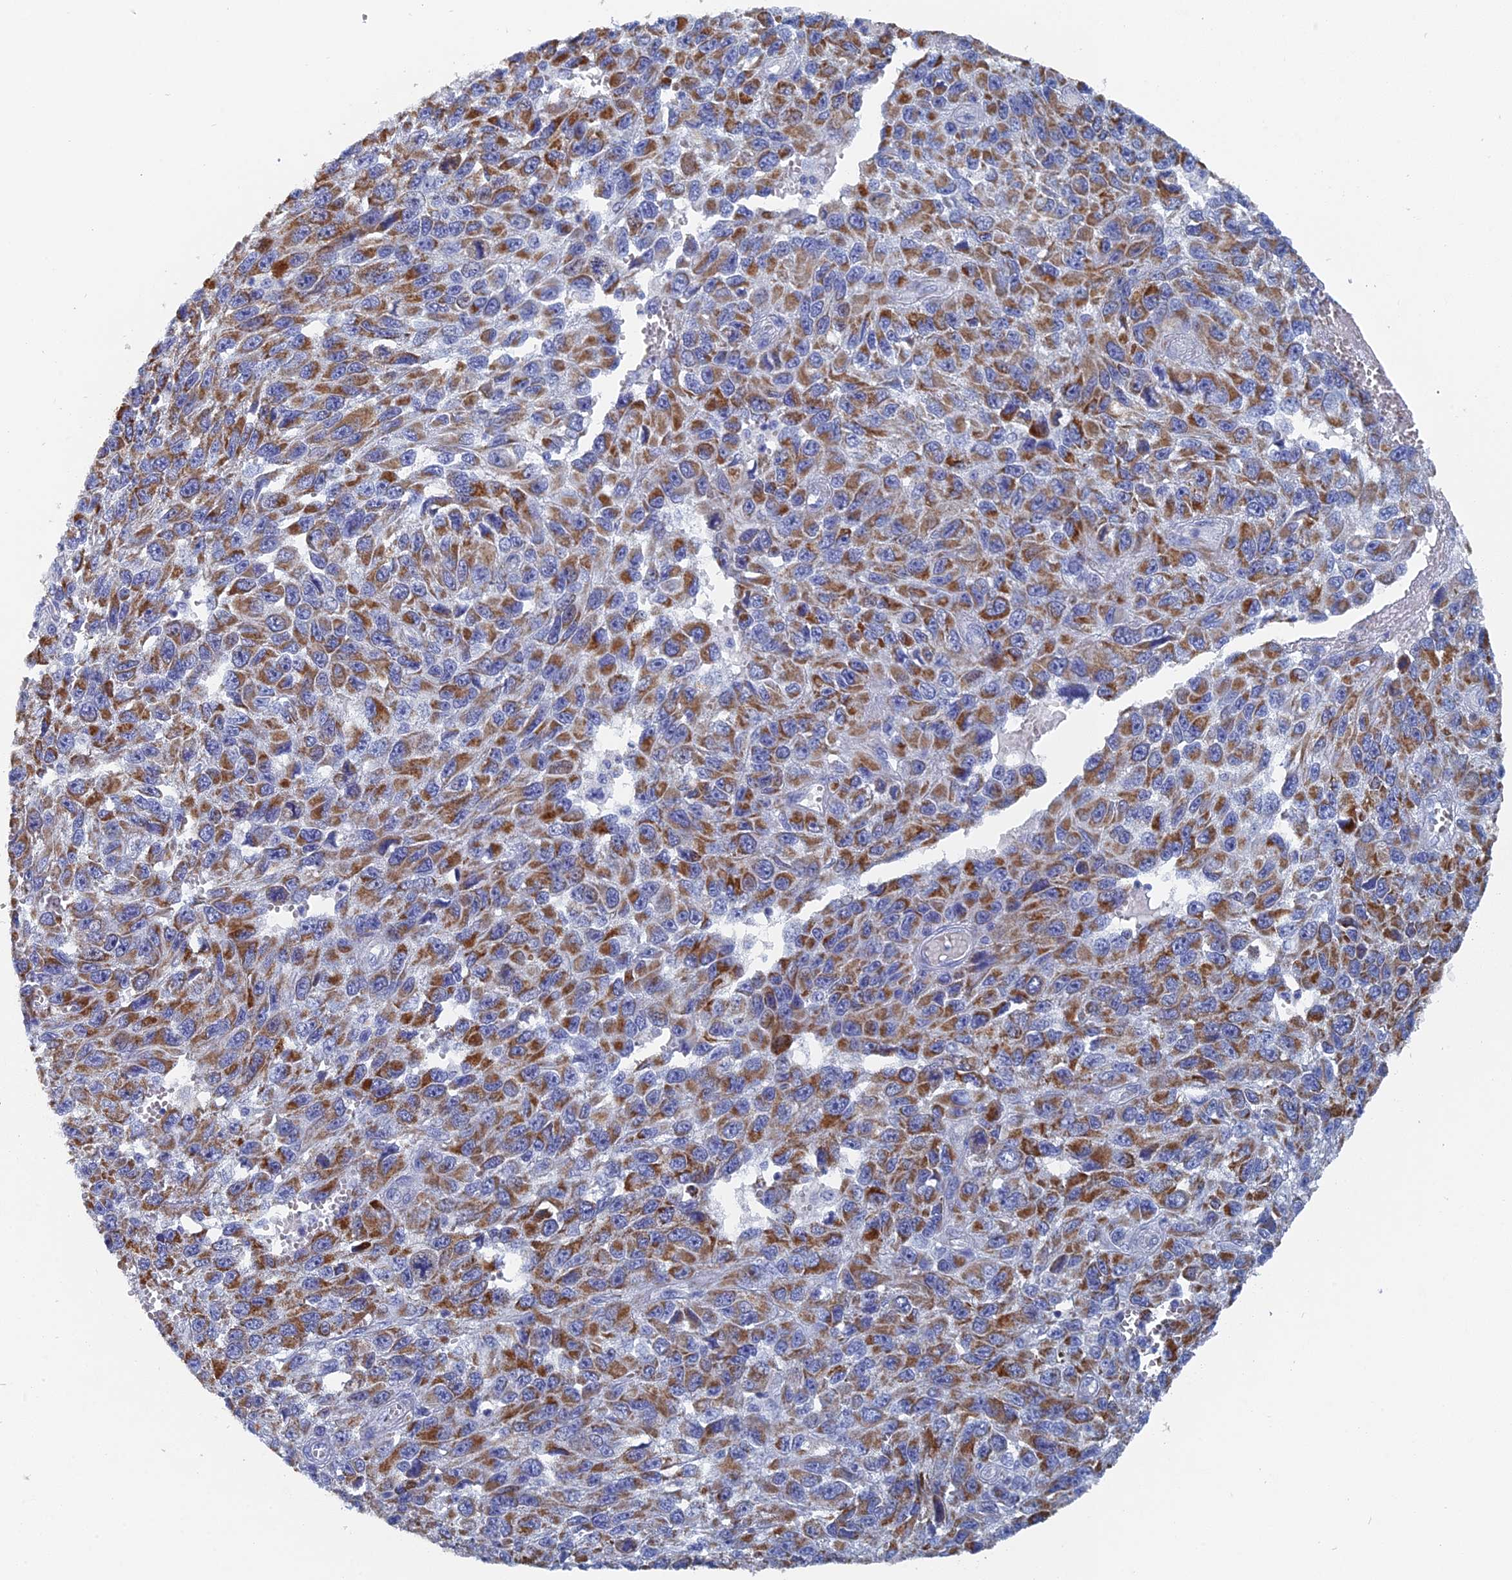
{"staining": {"intensity": "moderate", "quantity": ">75%", "location": "cytoplasmic/membranous"}, "tissue": "melanoma", "cell_type": "Tumor cells", "image_type": "cancer", "snomed": [{"axis": "morphology", "description": "Normal tissue, NOS"}, {"axis": "morphology", "description": "Malignant melanoma, NOS"}, {"axis": "topography", "description": "Skin"}], "caption": "Immunohistochemical staining of melanoma shows medium levels of moderate cytoplasmic/membranous positivity in about >75% of tumor cells.", "gene": "HIGD1A", "patient": {"sex": "female", "age": 96}}